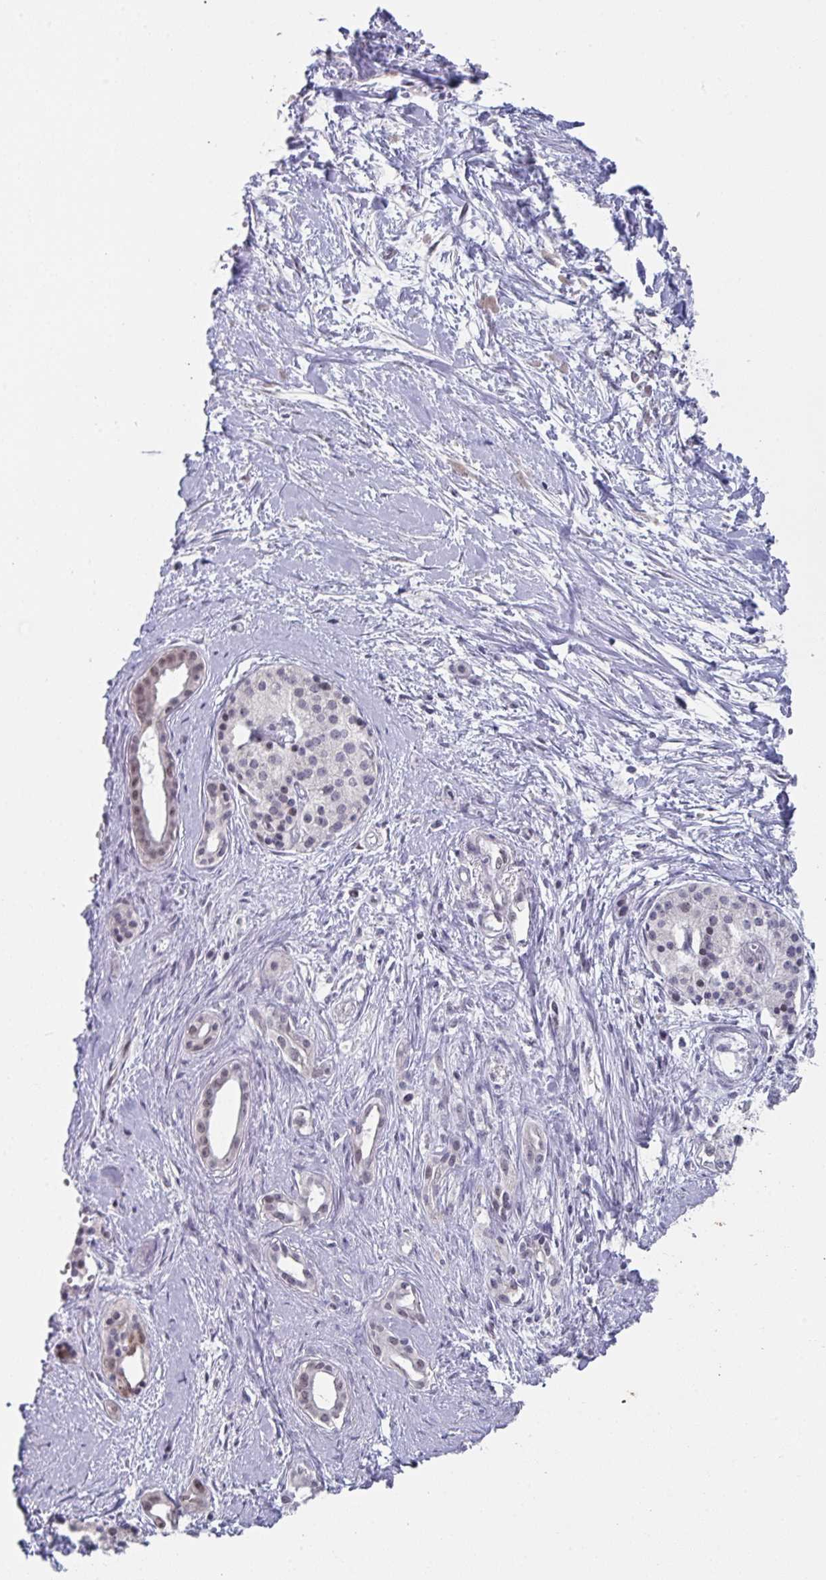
{"staining": {"intensity": "weak", "quantity": "25%-75%", "location": "nuclear"}, "tissue": "pancreatic cancer", "cell_type": "Tumor cells", "image_type": "cancer", "snomed": [{"axis": "morphology", "description": "Adenocarcinoma, NOS"}, {"axis": "topography", "description": "Pancreas"}], "caption": "Human pancreatic cancer stained for a protein (brown) displays weak nuclear positive staining in about 25%-75% of tumor cells.", "gene": "RBM18", "patient": {"sex": "female", "age": 50}}